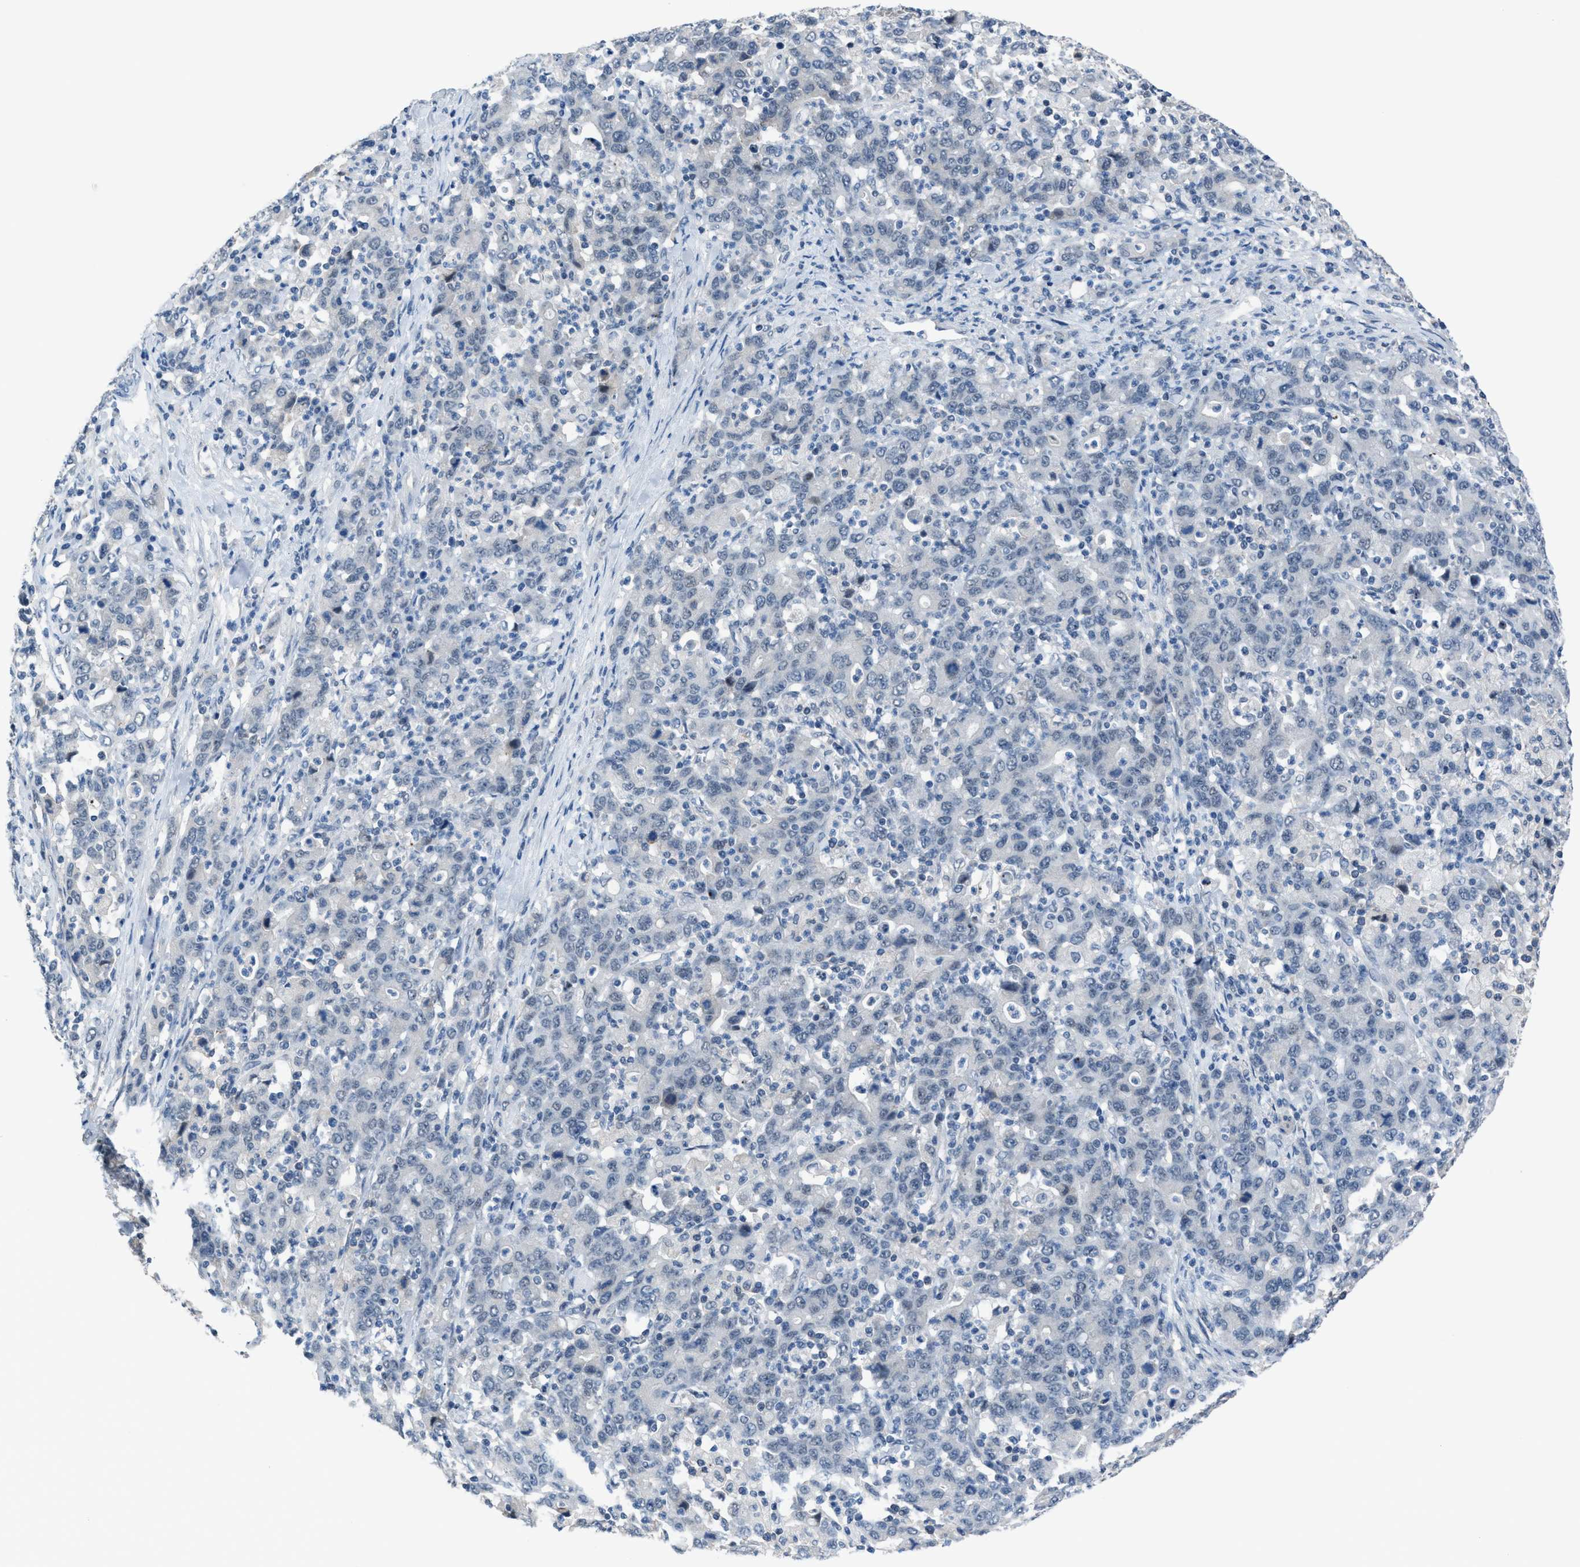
{"staining": {"intensity": "negative", "quantity": "none", "location": "none"}, "tissue": "stomach cancer", "cell_type": "Tumor cells", "image_type": "cancer", "snomed": [{"axis": "morphology", "description": "Adenocarcinoma, NOS"}, {"axis": "topography", "description": "Stomach, upper"}], "caption": "A photomicrograph of human stomach cancer (adenocarcinoma) is negative for staining in tumor cells.", "gene": "ANAPC11", "patient": {"sex": "male", "age": 69}}